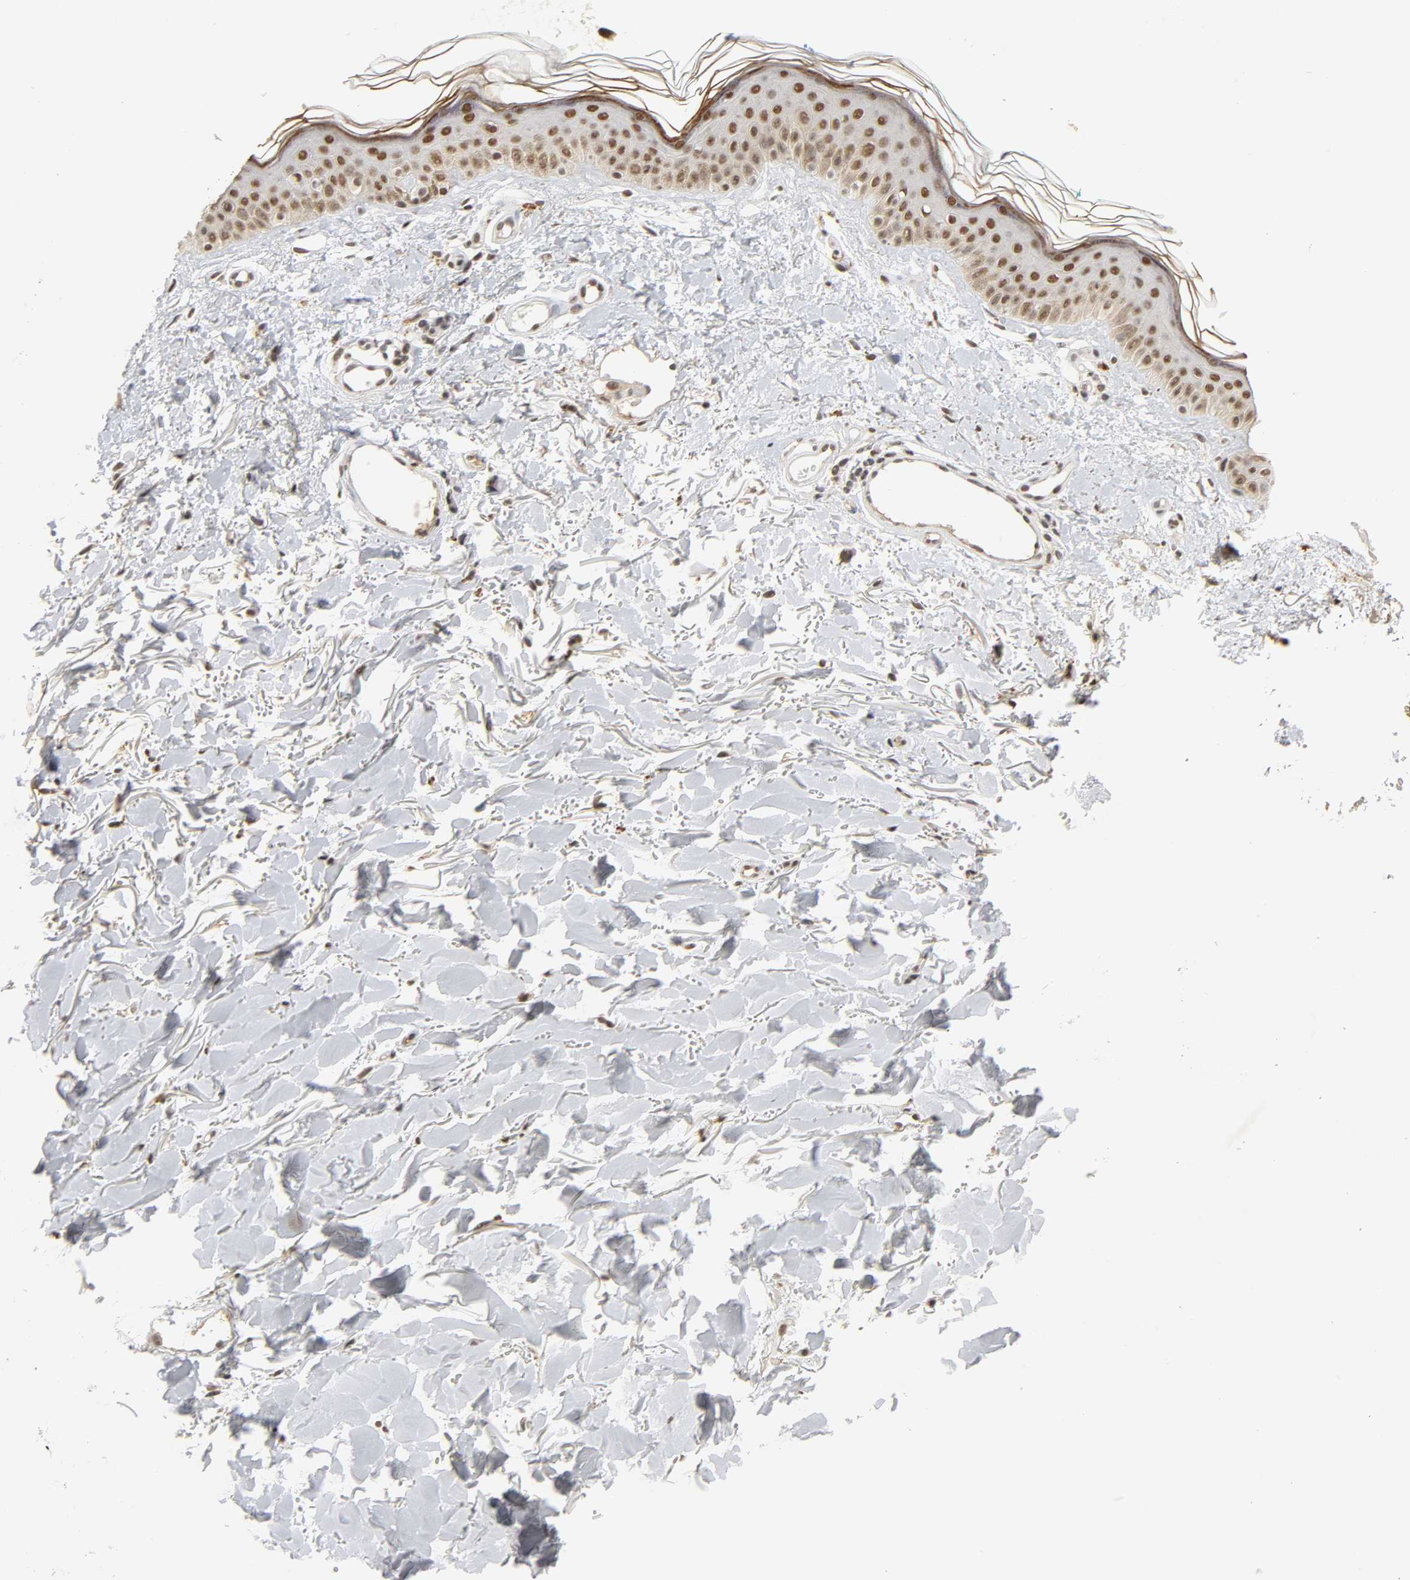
{"staining": {"intensity": "moderate", "quantity": ">75%", "location": "nuclear"}, "tissue": "skin", "cell_type": "Fibroblasts", "image_type": "normal", "snomed": [{"axis": "morphology", "description": "Normal tissue, NOS"}, {"axis": "topography", "description": "Skin"}], "caption": "Skin stained with immunohistochemistry reveals moderate nuclear positivity in approximately >75% of fibroblasts.", "gene": "NCOA6", "patient": {"sex": "male", "age": 71}}